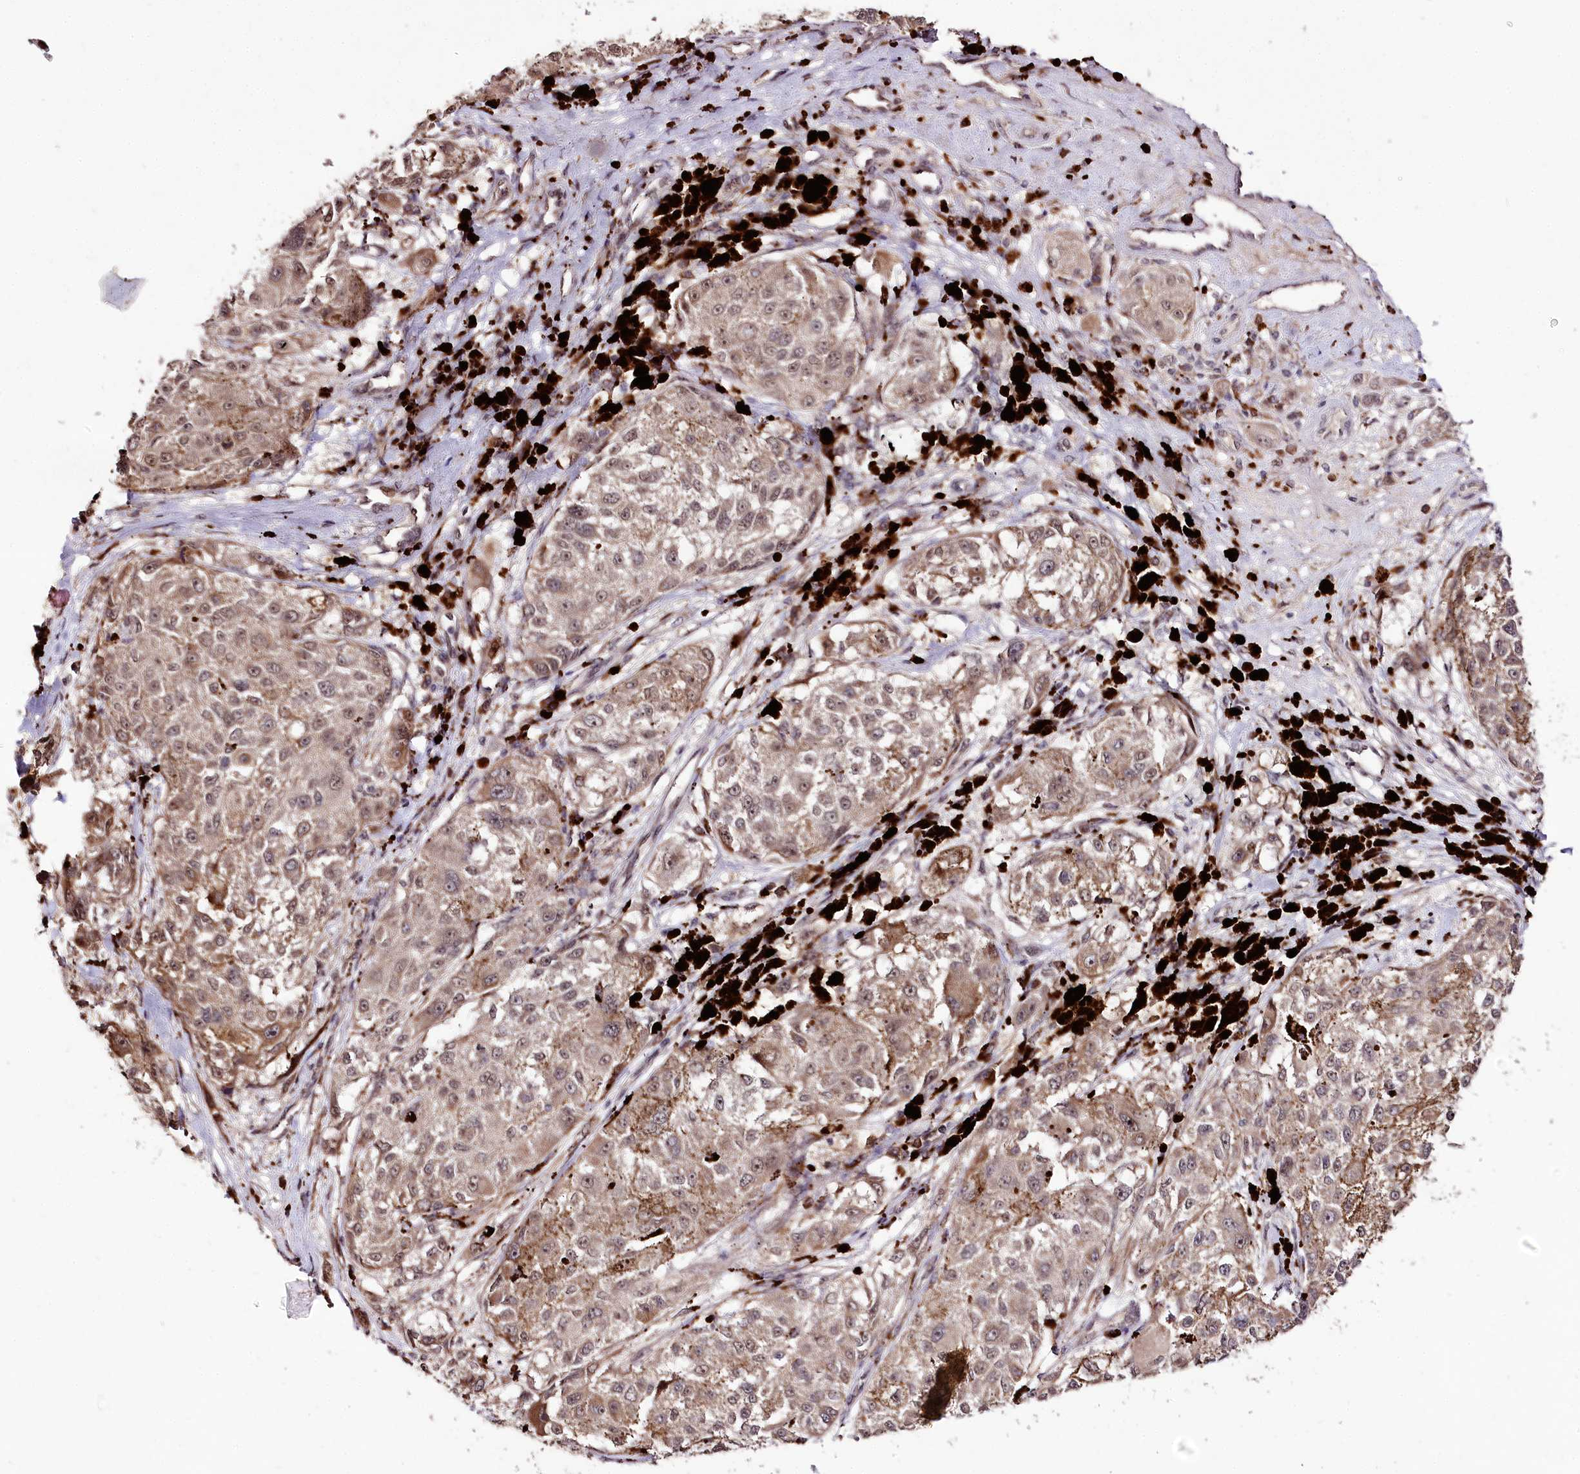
{"staining": {"intensity": "moderate", "quantity": "<25%", "location": "cytoplasmic/membranous"}, "tissue": "melanoma", "cell_type": "Tumor cells", "image_type": "cancer", "snomed": [{"axis": "morphology", "description": "Necrosis, NOS"}, {"axis": "morphology", "description": "Malignant melanoma, NOS"}, {"axis": "topography", "description": "Skin"}], "caption": "IHC photomicrograph of malignant melanoma stained for a protein (brown), which displays low levels of moderate cytoplasmic/membranous staining in approximately <25% of tumor cells.", "gene": "DMP1", "patient": {"sex": "female", "age": 87}}